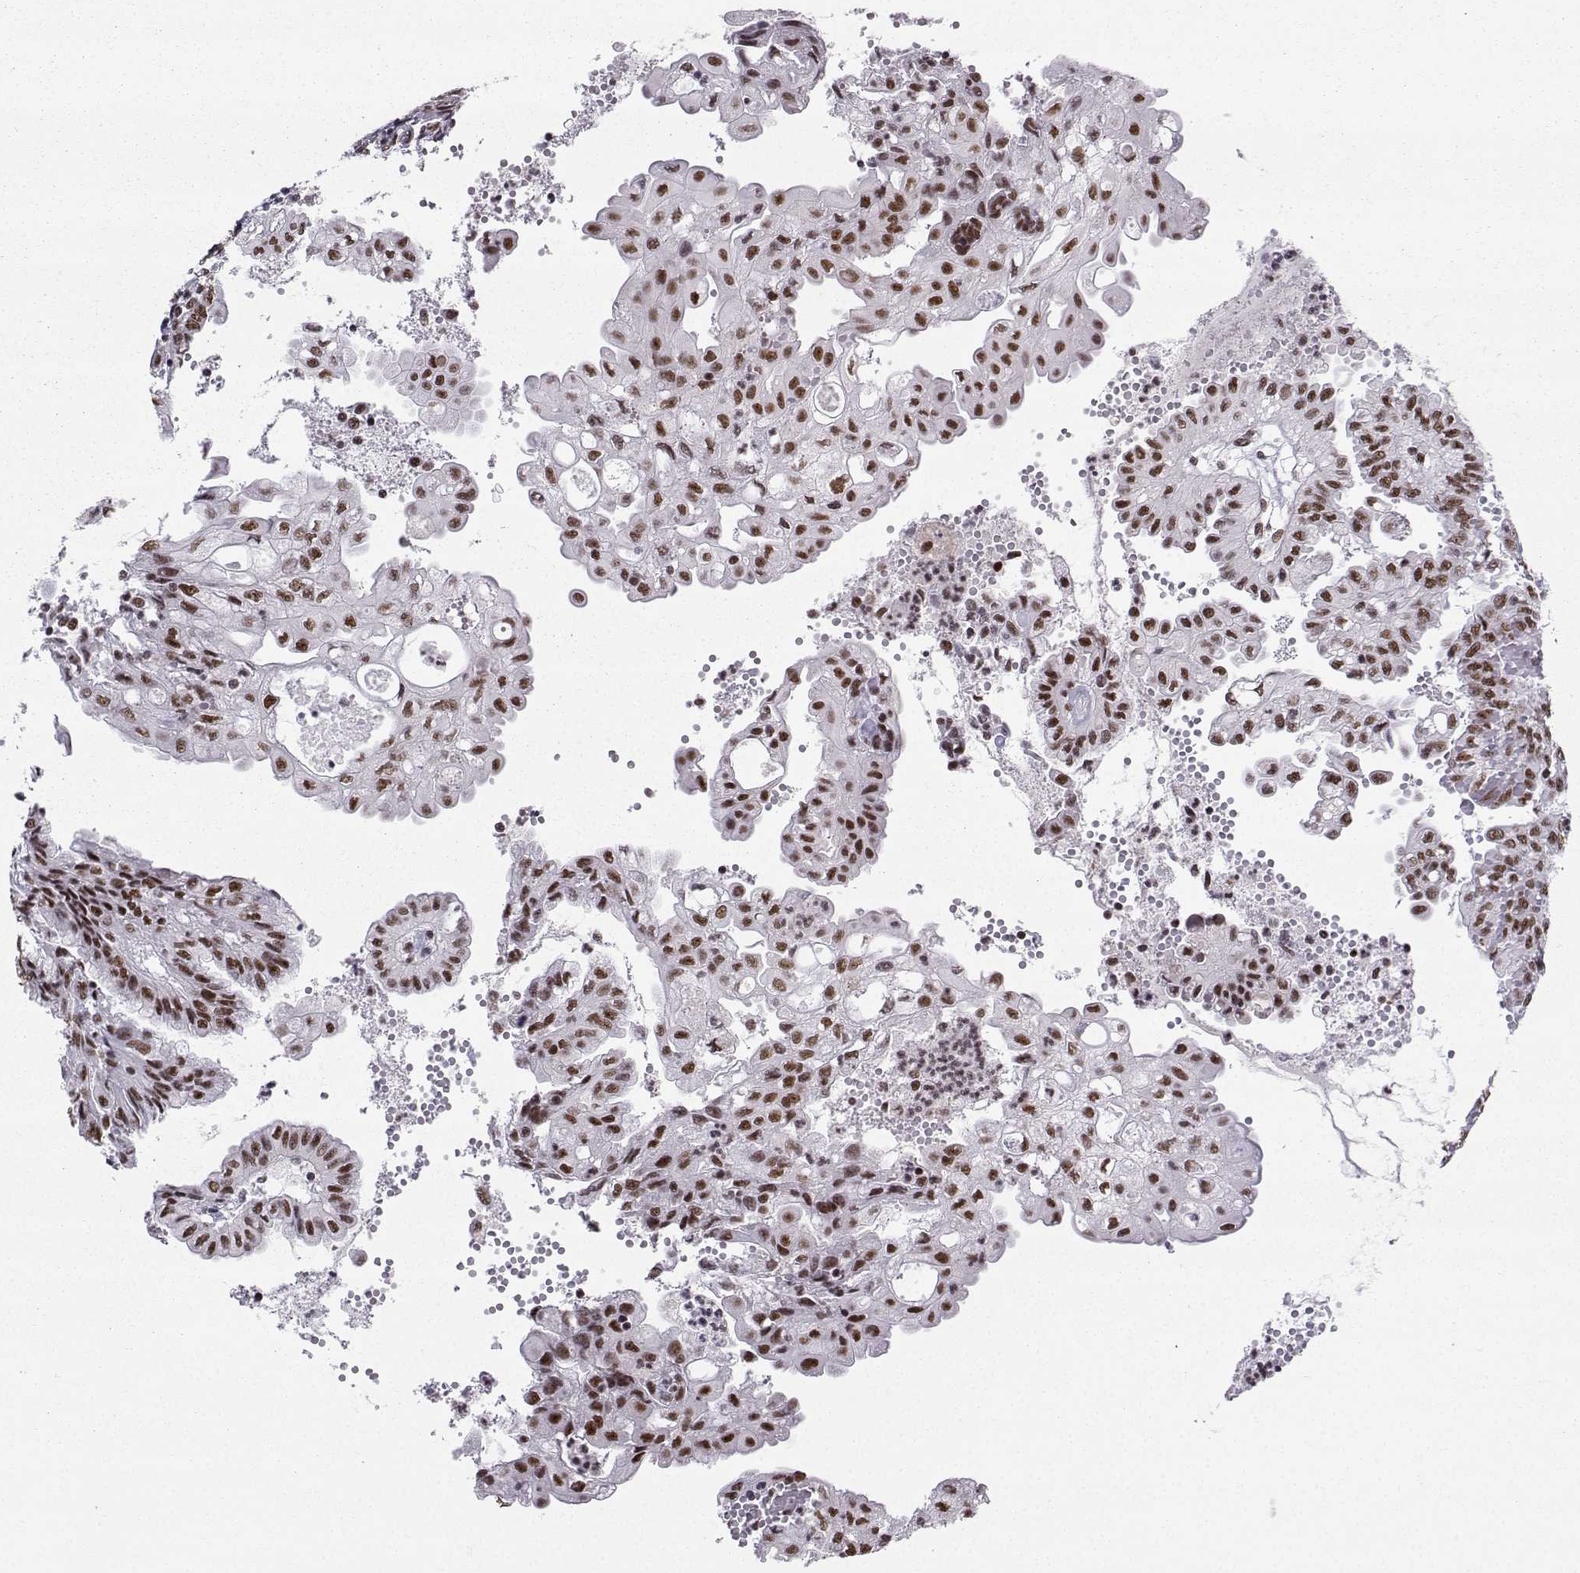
{"staining": {"intensity": "strong", "quantity": "25%-75%", "location": "nuclear"}, "tissue": "endometrial cancer", "cell_type": "Tumor cells", "image_type": "cancer", "snomed": [{"axis": "morphology", "description": "Adenocarcinoma, NOS"}, {"axis": "topography", "description": "Endometrium"}], "caption": "Human endometrial cancer stained with a protein marker demonstrates strong staining in tumor cells.", "gene": "SNRPB2", "patient": {"sex": "female", "age": 68}}